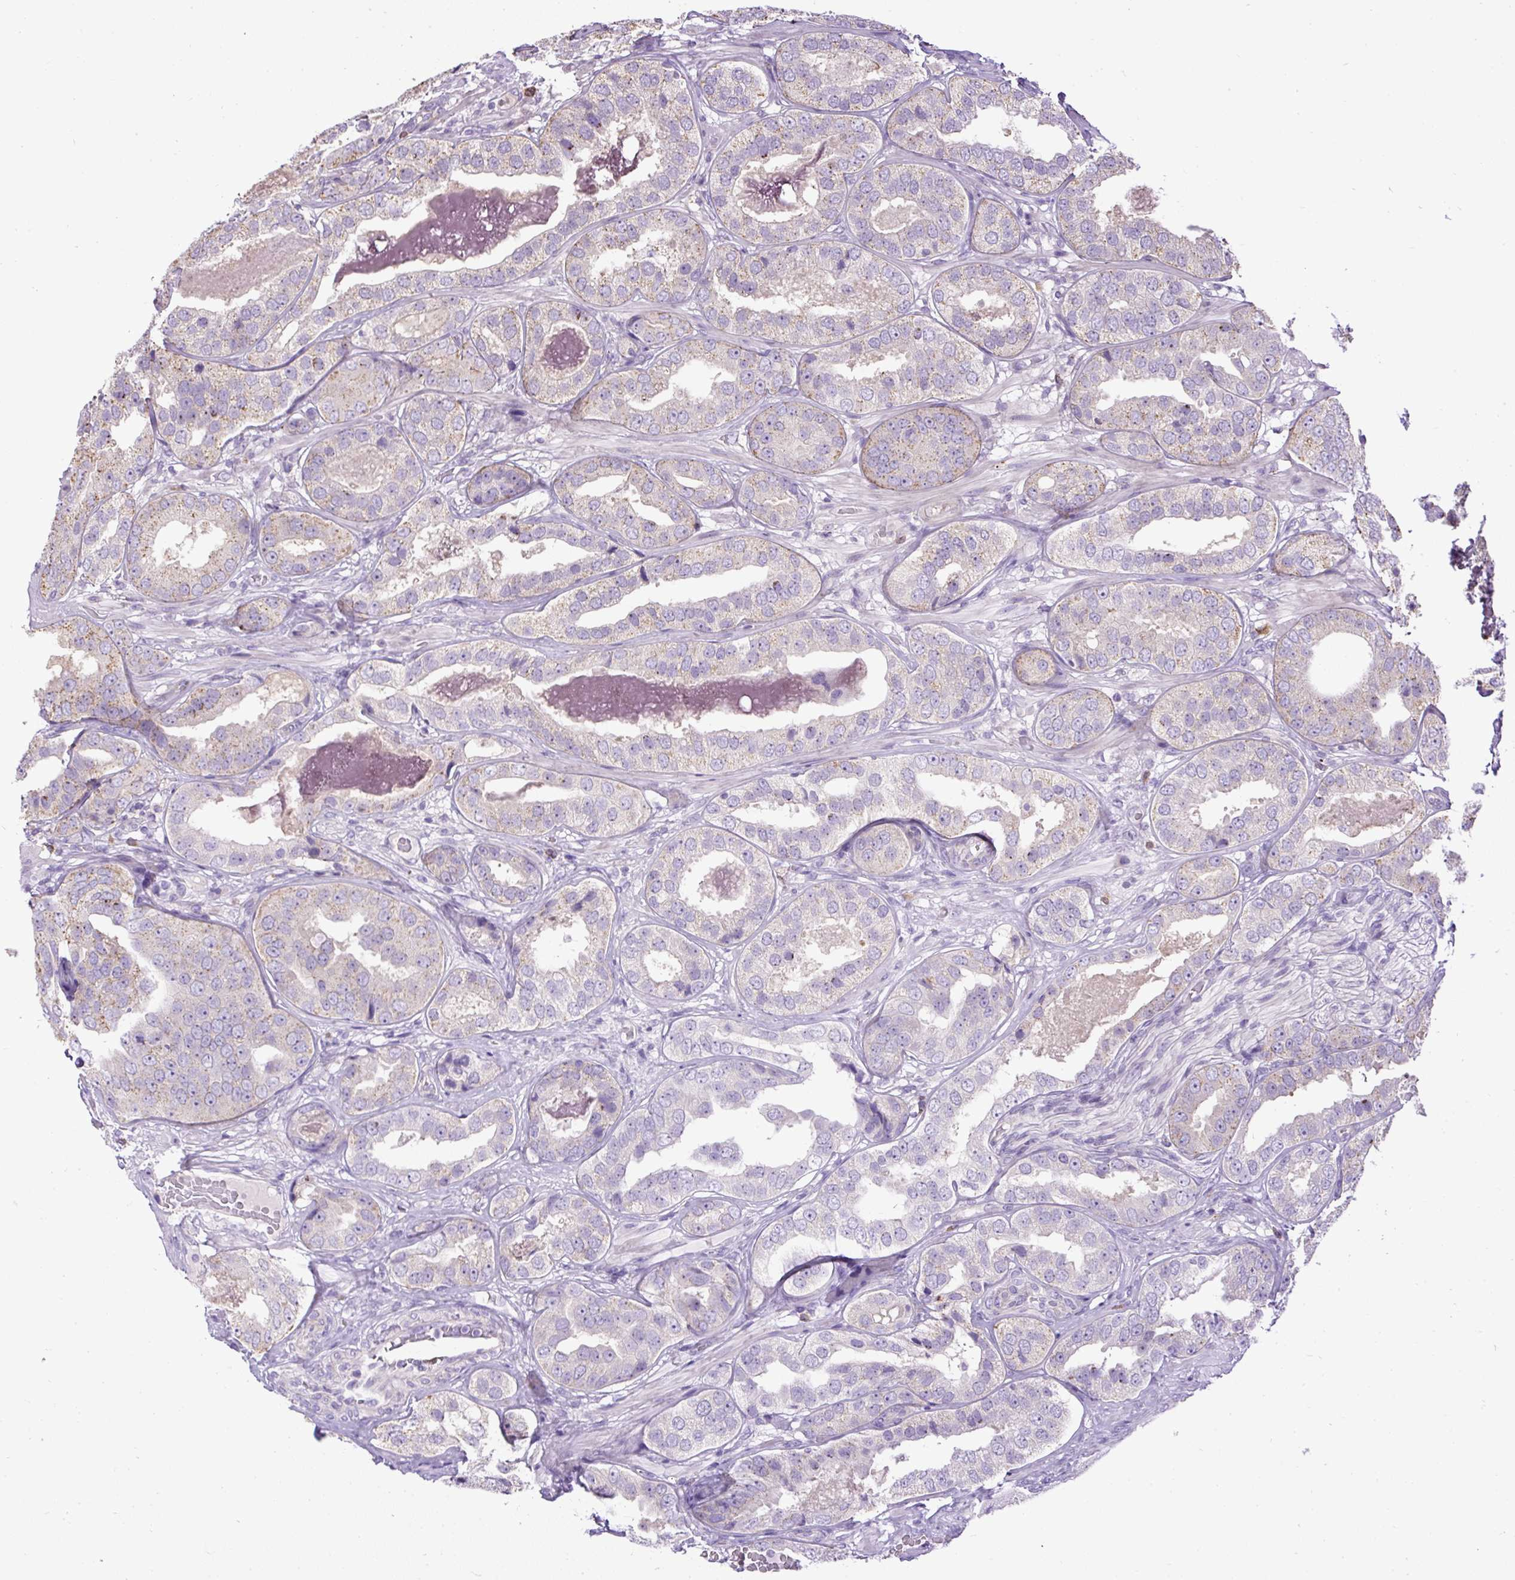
{"staining": {"intensity": "negative", "quantity": "none", "location": "none"}, "tissue": "prostate cancer", "cell_type": "Tumor cells", "image_type": "cancer", "snomed": [{"axis": "morphology", "description": "Adenocarcinoma, High grade"}, {"axis": "topography", "description": "Prostate"}], "caption": "Histopathology image shows no significant protein staining in tumor cells of adenocarcinoma (high-grade) (prostate).", "gene": "CFAP47", "patient": {"sex": "male", "age": 63}}